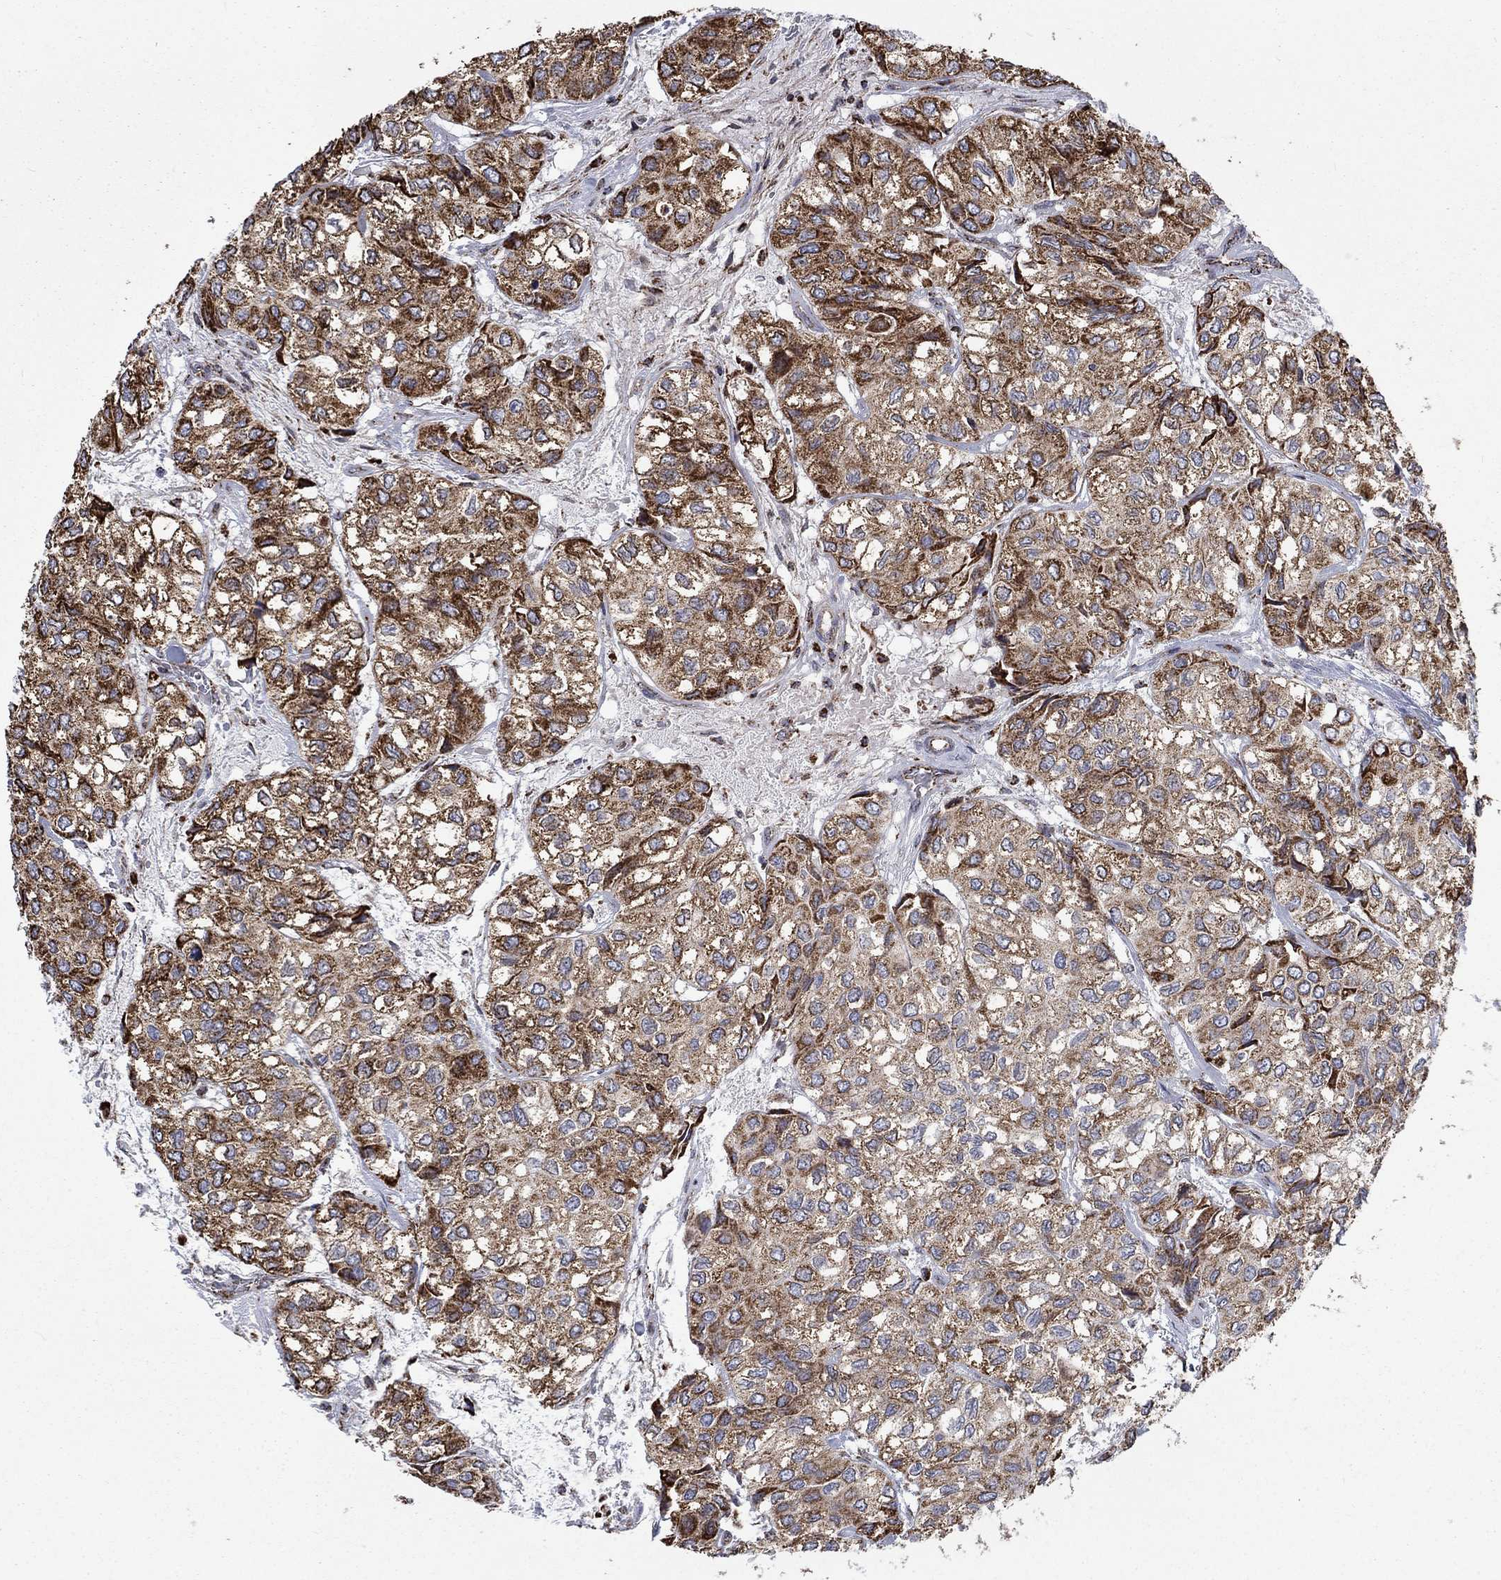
{"staining": {"intensity": "strong", "quantity": ">75%", "location": "cytoplasmic/membranous"}, "tissue": "urothelial cancer", "cell_type": "Tumor cells", "image_type": "cancer", "snomed": [{"axis": "morphology", "description": "Urothelial carcinoma, High grade"}, {"axis": "topography", "description": "Urinary bladder"}], "caption": "Protein positivity by immunohistochemistry exhibits strong cytoplasmic/membranous expression in about >75% of tumor cells in urothelial carcinoma (high-grade).", "gene": "MOAP1", "patient": {"sex": "male", "age": 73}}